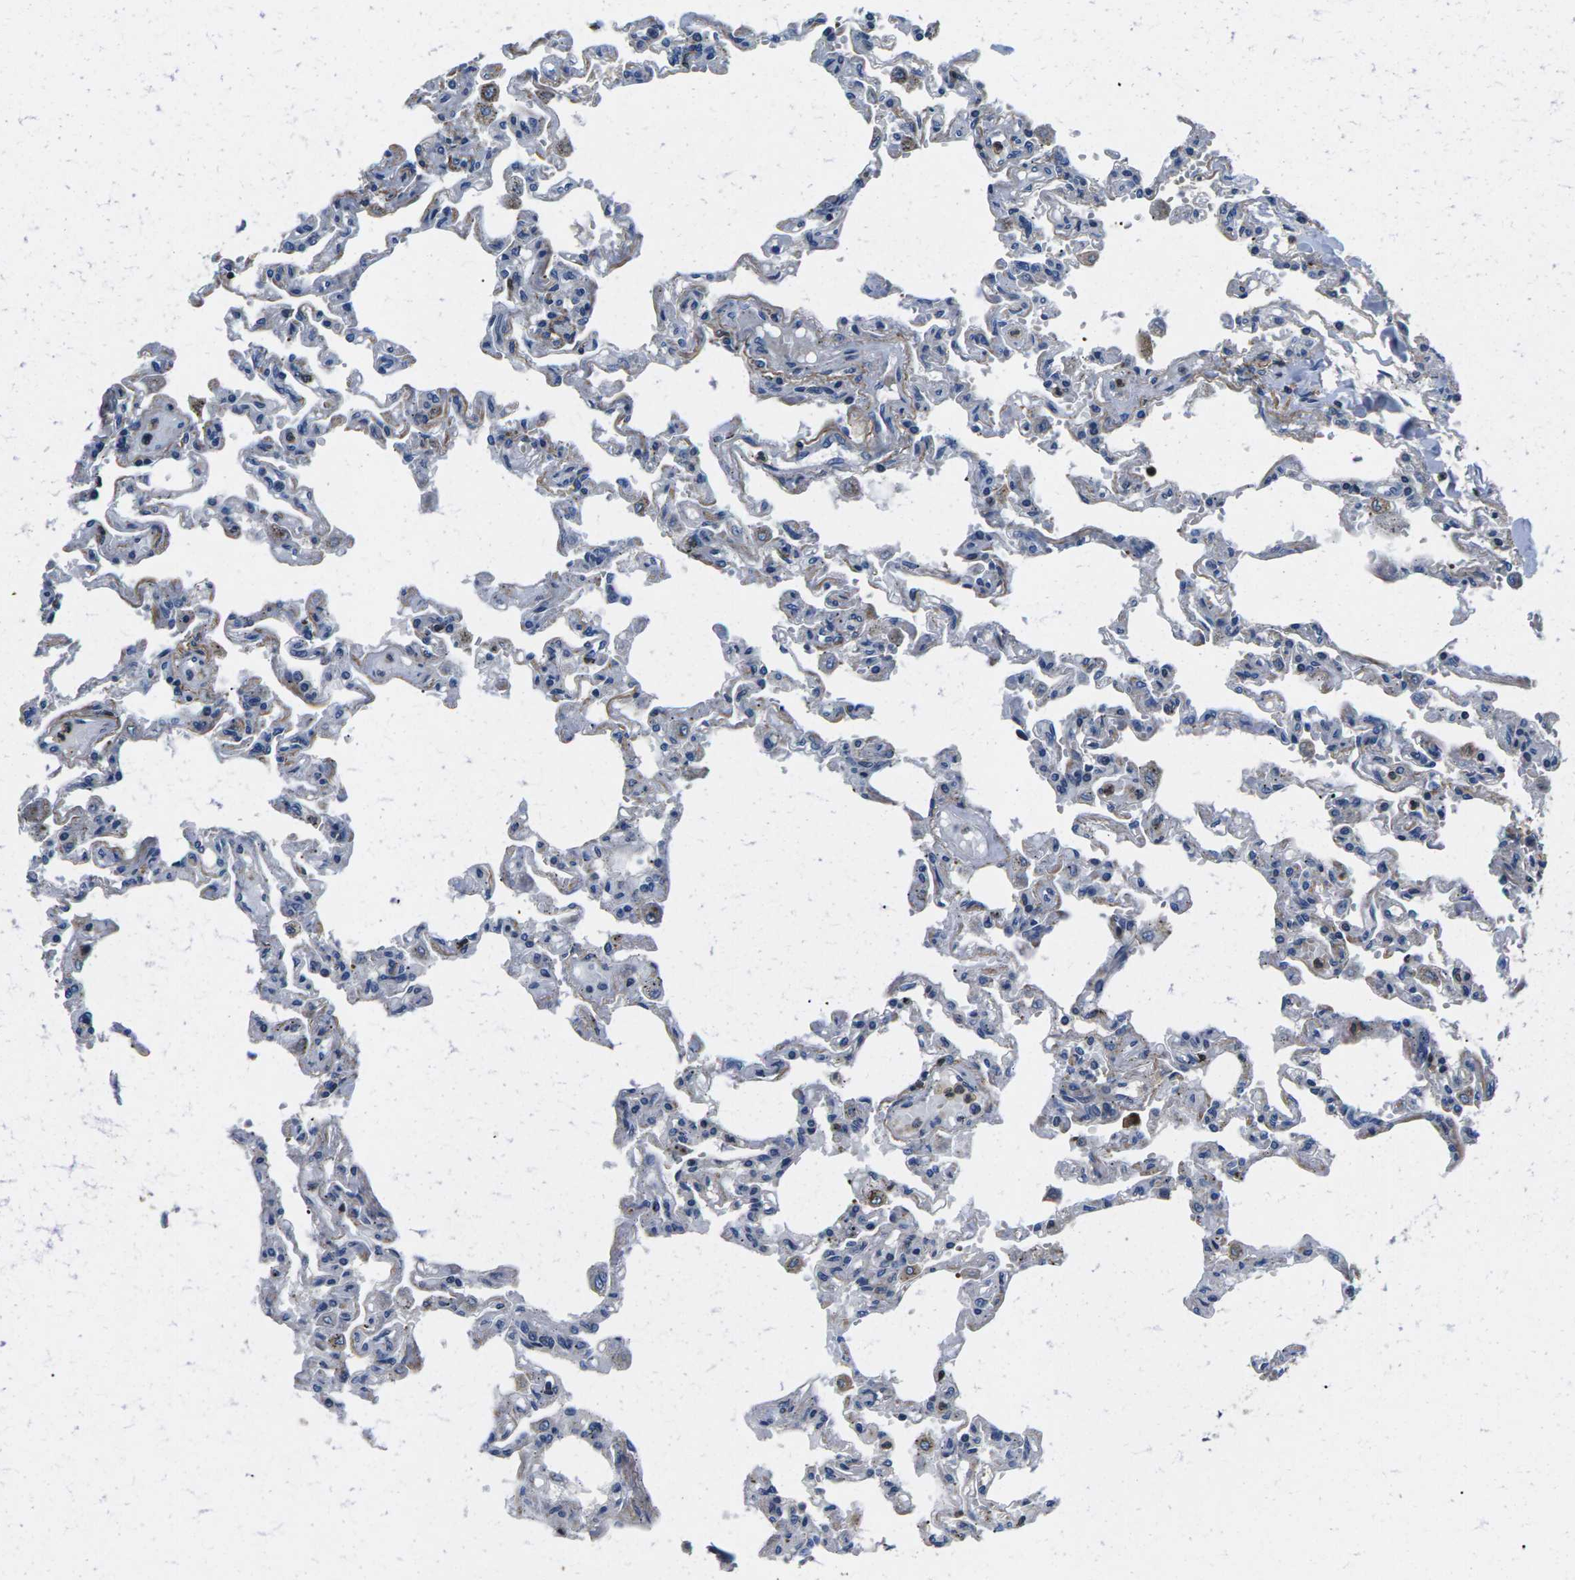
{"staining": {"intensity": "weak", "quantity": "<25%", "location": "cytoplasmic/membranous"}, "tissue": "lung", "cell_type": "Alveolar cells", "image_type": "normal", "snomed": [{"axis": "morphology", "description": "Normal tissue, NOS"}, {"axis": "topography", "description": "Lung"}], "caption": "This is an IHC photomicrograph of unremarkable lung. There is no positivity in alveolar cells.", "gene": "PLCE1", "patient": {"sex": "male", "age": 21}}